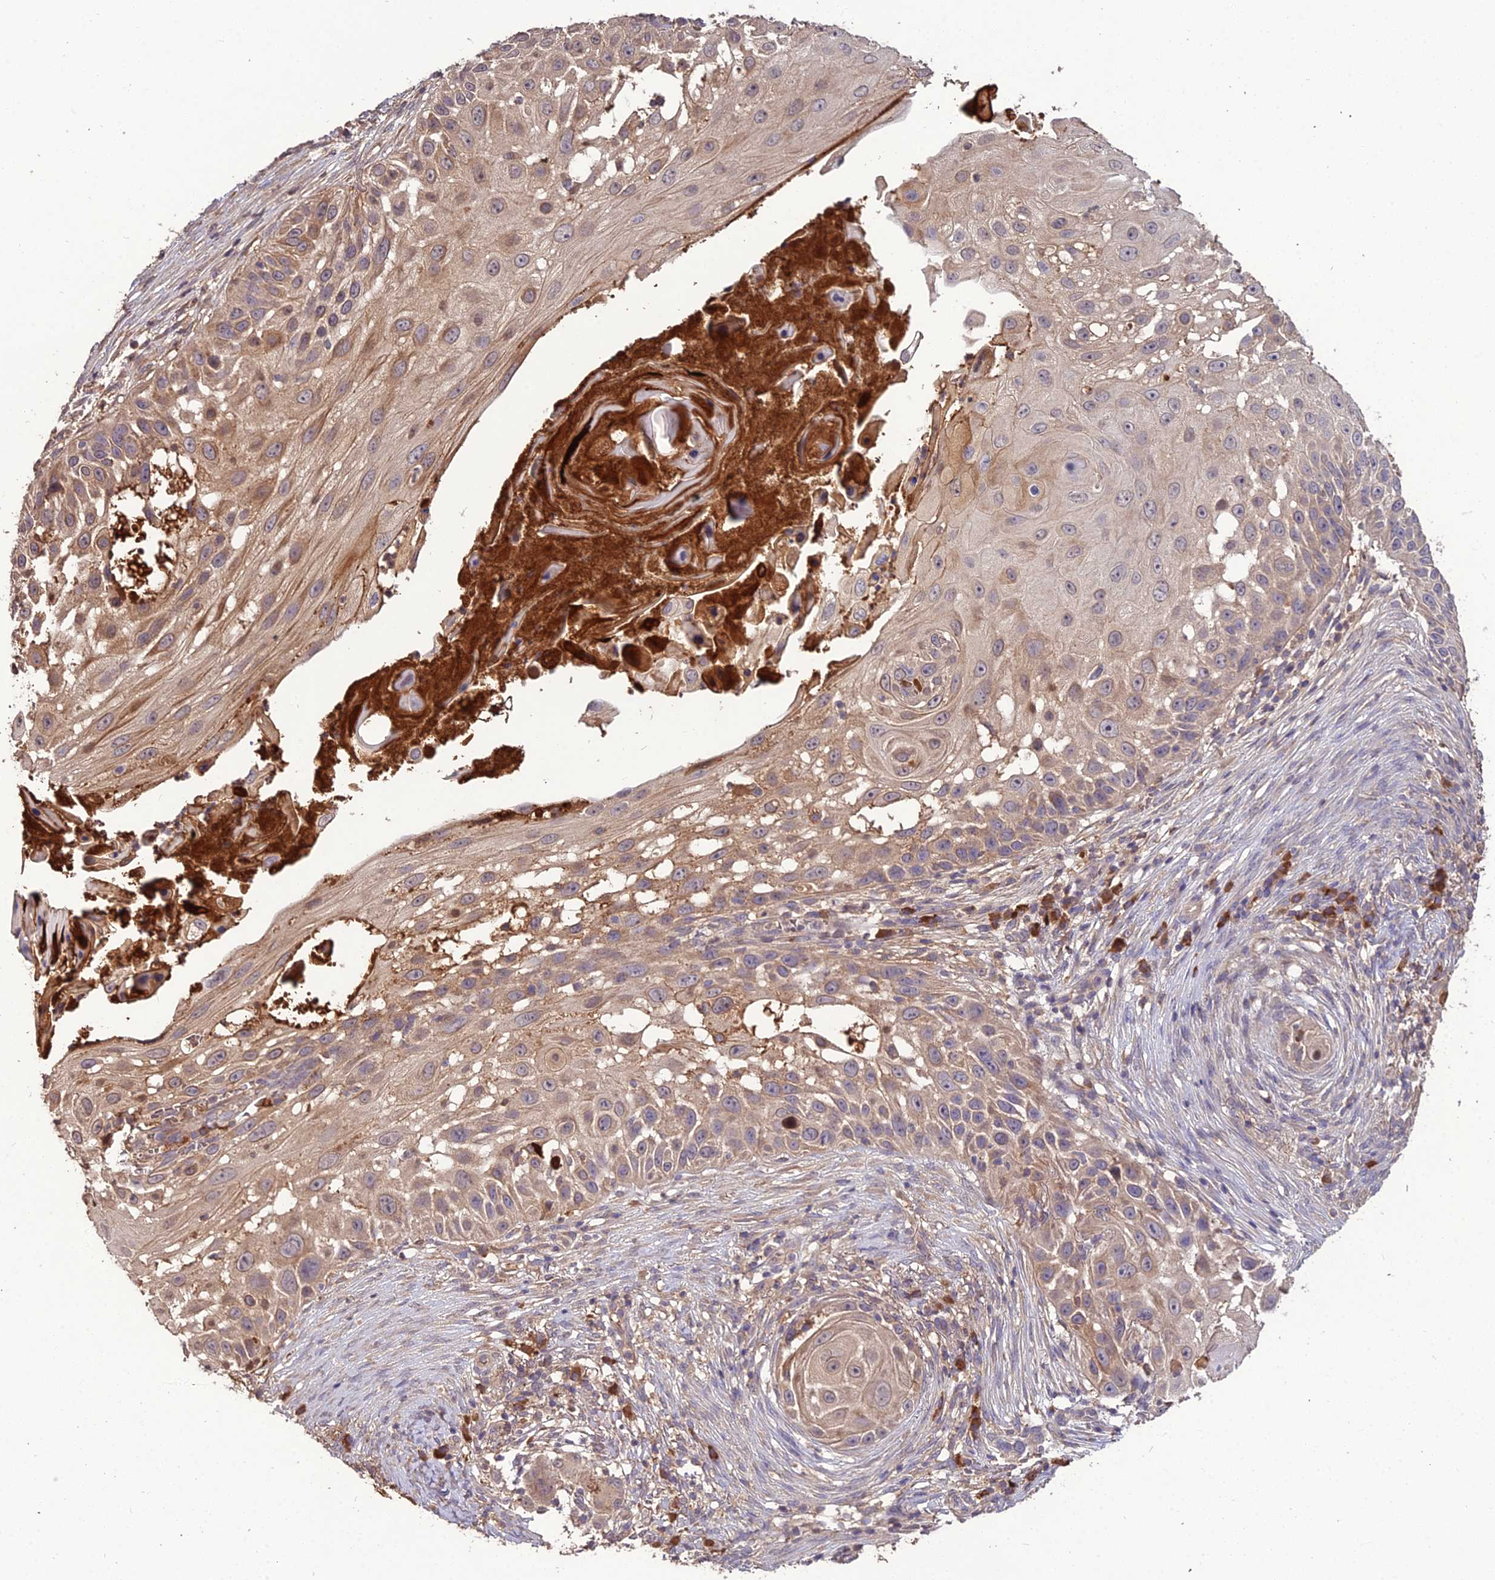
{"staining": {"intensity": "weak", "quantity": ">75%", "location": "cytoplasmic/membranous"}, "tissue": "skin cancer", "cell_type": "Tumor cells", "image_type": "cancer", "snomed": [{"axis": "morphology", "description": "Squamous cell carcinoma, NOS"}, {"axis": "topography", "description": "Skin"}], "caption": "Immunohistochemistry staining of skin cancer (squamous cell carcinoma), which reveals low levels of weak cytoplasmic/membranous expression in approximately >75% of tumor cells indicating weak cytoplasmic/membranous protein positivity. The staining was performed using DAB (3,3'-diaminobenzidine) (brown) for protein detection and nuclei were counterstained in hematoxylin (blue).", "gene": "KCTD16", "patient": {"sex": "female", "age": 44}}